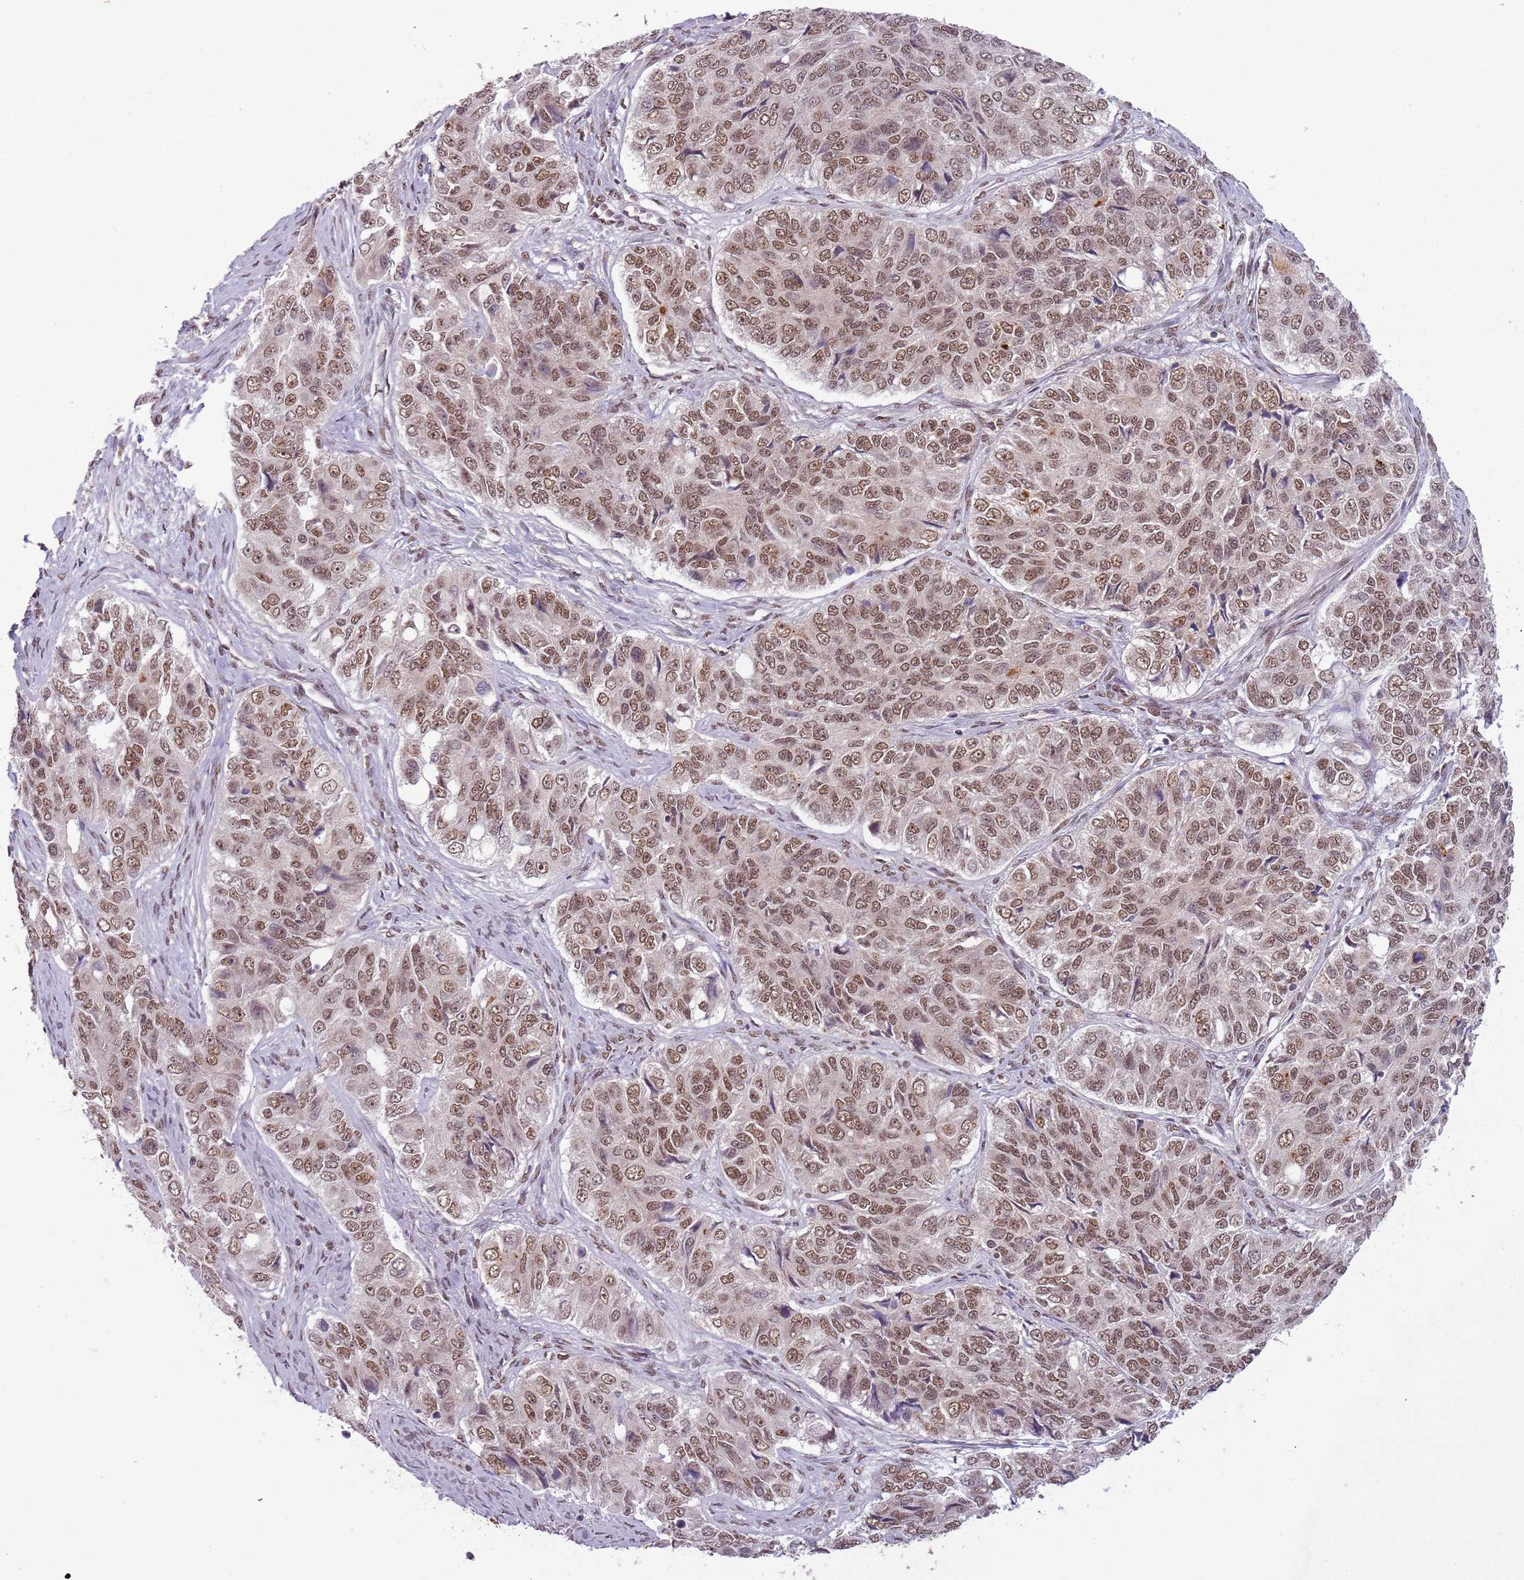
{"staining": {"intensity": "moderate", "quantity": ">75%", "location": "nuclear"}, "tissue": "ovarian cancer", "cell_type": "Tumor cells", "image_type": "cancer", "snomed": [{"axis": "morphology", "description": "Carcinoma, endometroid"}, {"axis": "topography", "description": "Ovary"}], "caption": "A histopathology image of human ovarian endometroid carcinoma stained for a protein displays moderate nuclear brown staining in tumor cells.", "gene": "FAM120AOS", "patient": {"sex": "female", "age": 51}}